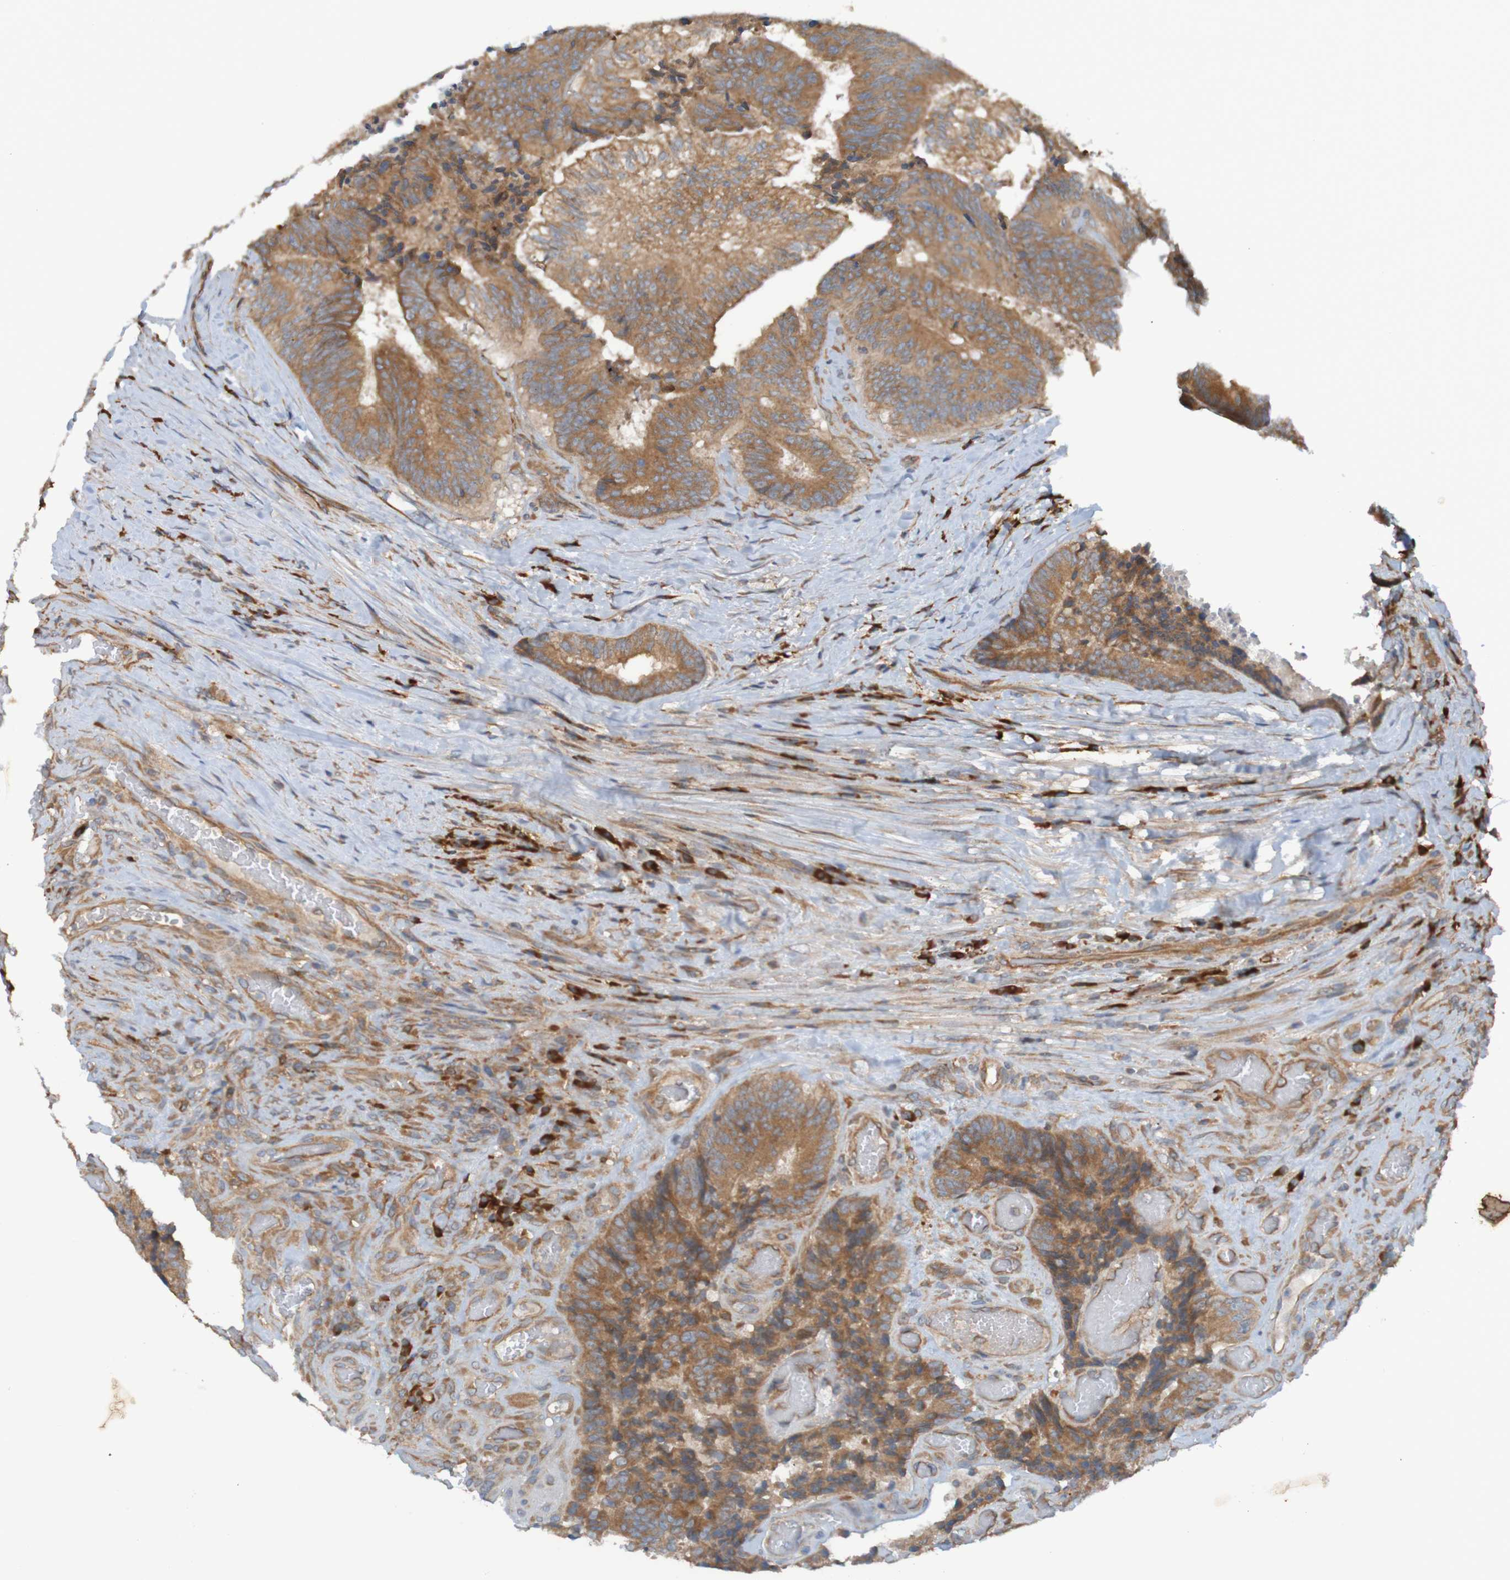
{"staining": {"intensity": "moderate", "quantity": ">75%", "location": "cytoplasmic/membranous"}, "tissue": "colorectal cancer", "cell_type": "Tumor cells", "image_type": "cancer", "snomed": [{"axis": "morphology", "description": "Adenocarcinoma, NOS"}, {"axis": "topography", "description": "Rectum"}], "caption": "A brown stain labels moderate cytoplasmic/membranous expression of a protein in colorectal cancer (adenocarcinoma) tumor cells.", "gene": "DNAJC4", "patient": {"sex": "male", "age": 72}}